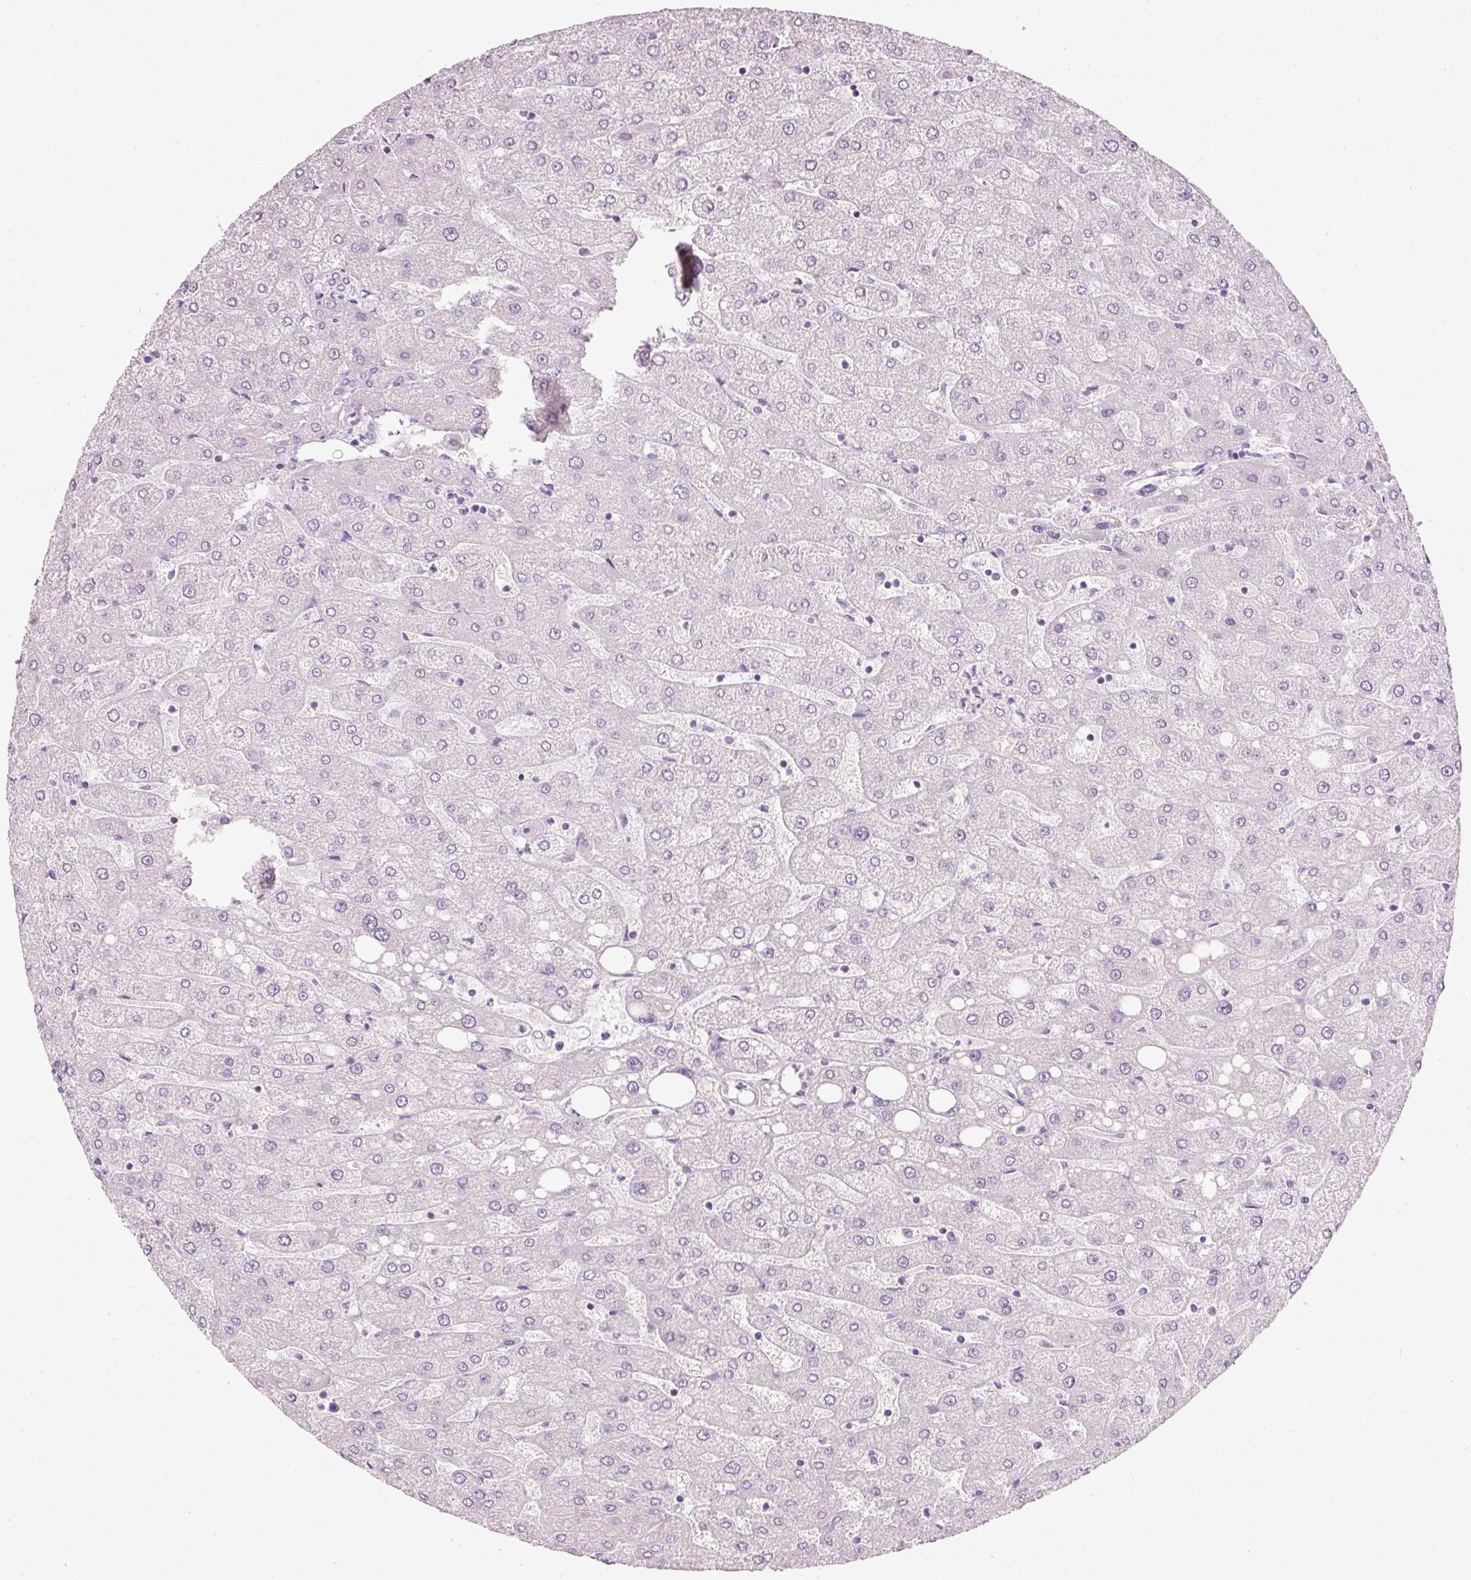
{"staining": {"intensity": "negative", "quantity": "none", "location": "none"}, "tissue": "liver", "cell_type": "Cholangiocytes", "image_type": "normal", "snomed": [{"axis": "morphology", "description": "Normal tissue, NOS"}, {"axis": "topography", "description": "Liver"}], "caption": "This is a micrograph of immunohistochemistry staining of unremarkable liver, which shows no staining in cholangiocytes. (DAB (3,3'-diaminobenzidine) immunohistochemistry, high magnification).", "gene": "PDXDC1", "patient": {"sex": "male", "age": 67}}